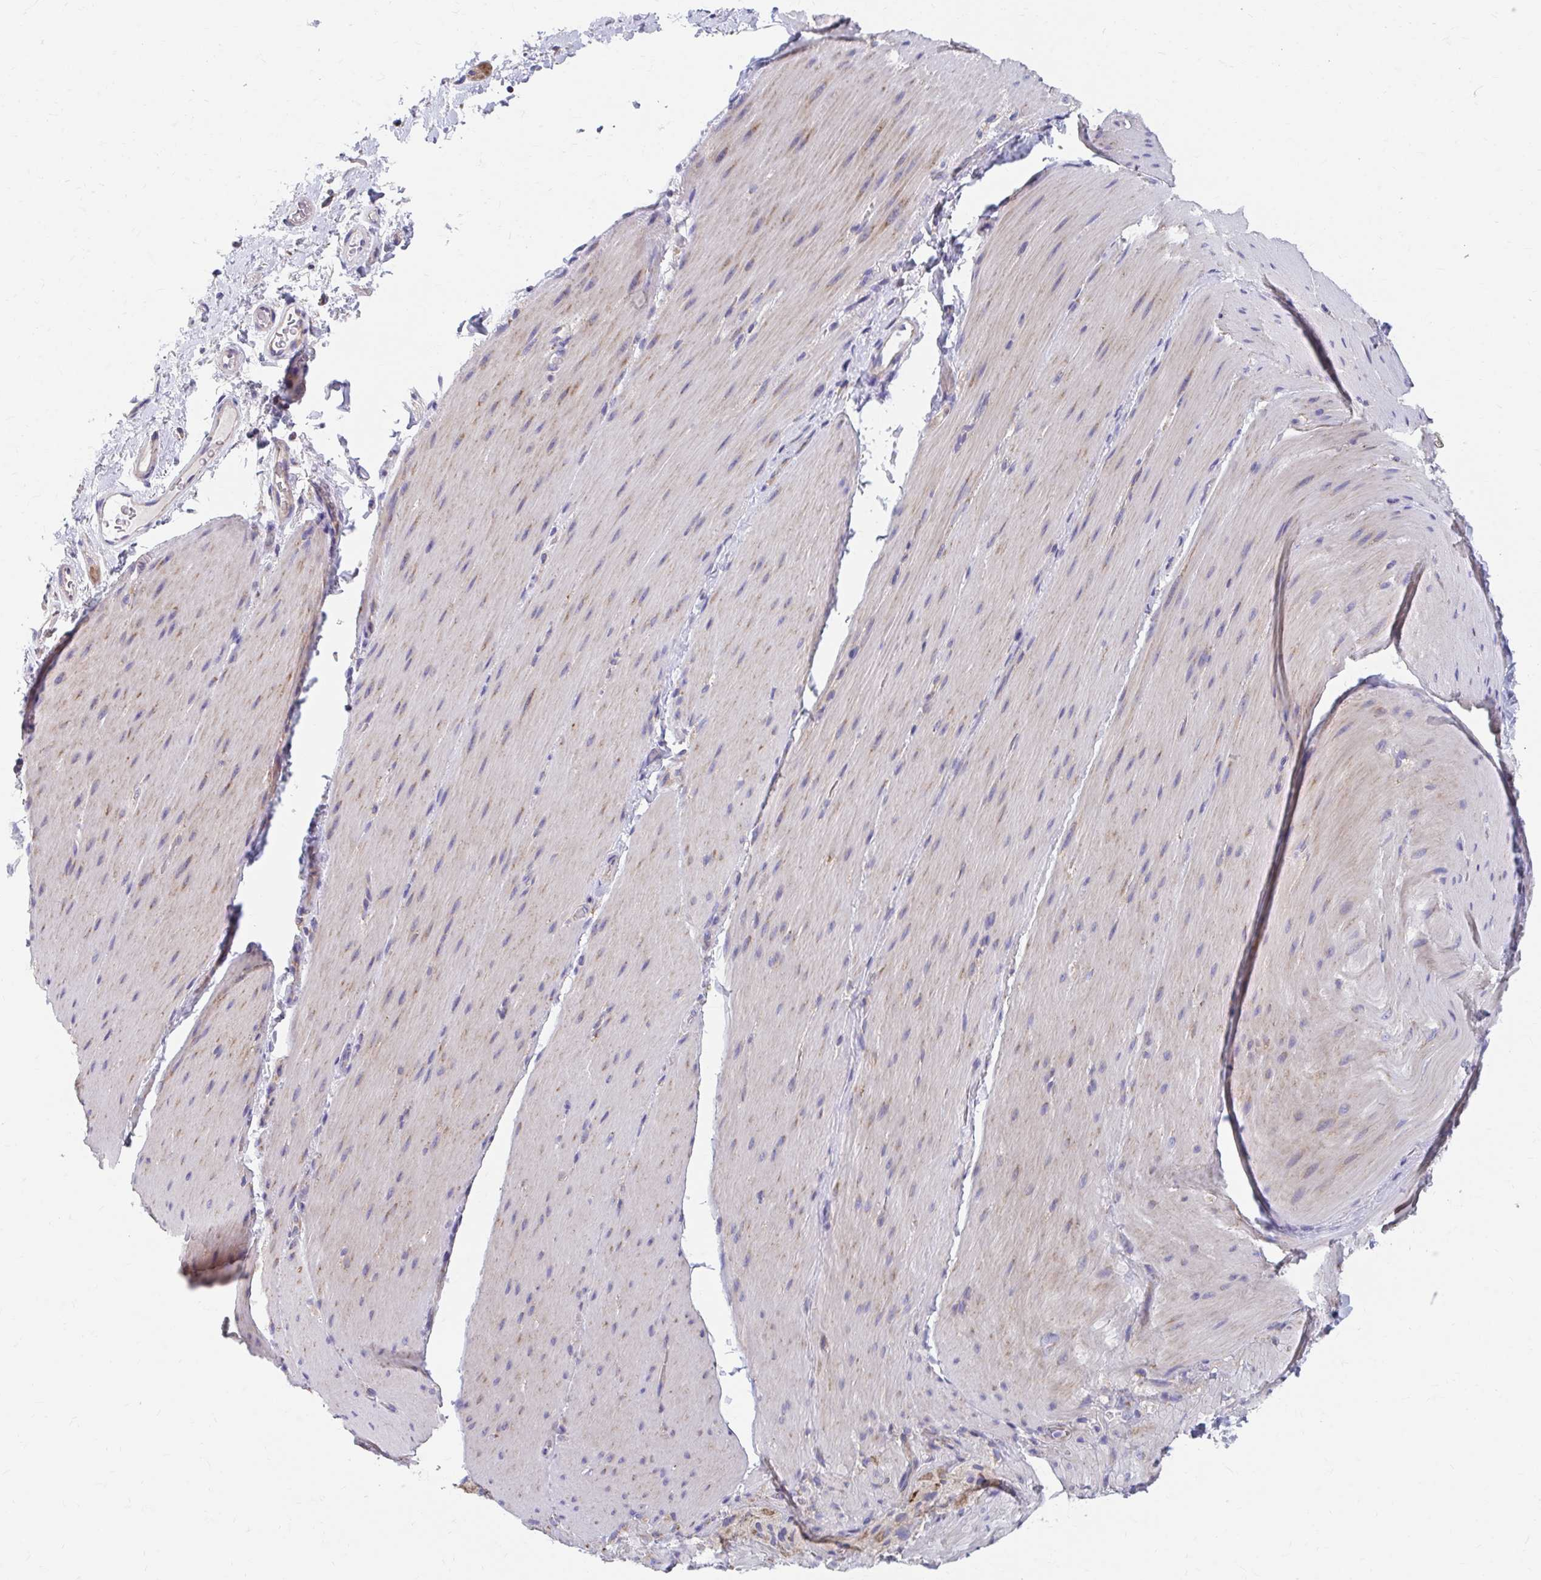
{"staining": {"intensity": "moderate", "quantity": "<25%", "location": "cytoplasmic/membranous"}, "tissue": "smooth muscle", "cell_type": "Smooth muscle cells", "image_type": "normal", "snomed": [{"axis": "morphology", "description": "Normal tissue, NOS"}, {"axis": "topography", "description": "Smooth muscle"}, {"axis": "topography", "description": "Colon"}], "caption": "The immunohistochemical stain highlights moderate cytoplasmic/membranous expression in smooth muscle cells of normal smooth muscle. (brown staining indicates protein expression, while blue staining denotes nuclei).", "gene": "RCC1L", "patient": {"sex": "male", "age": 73}}